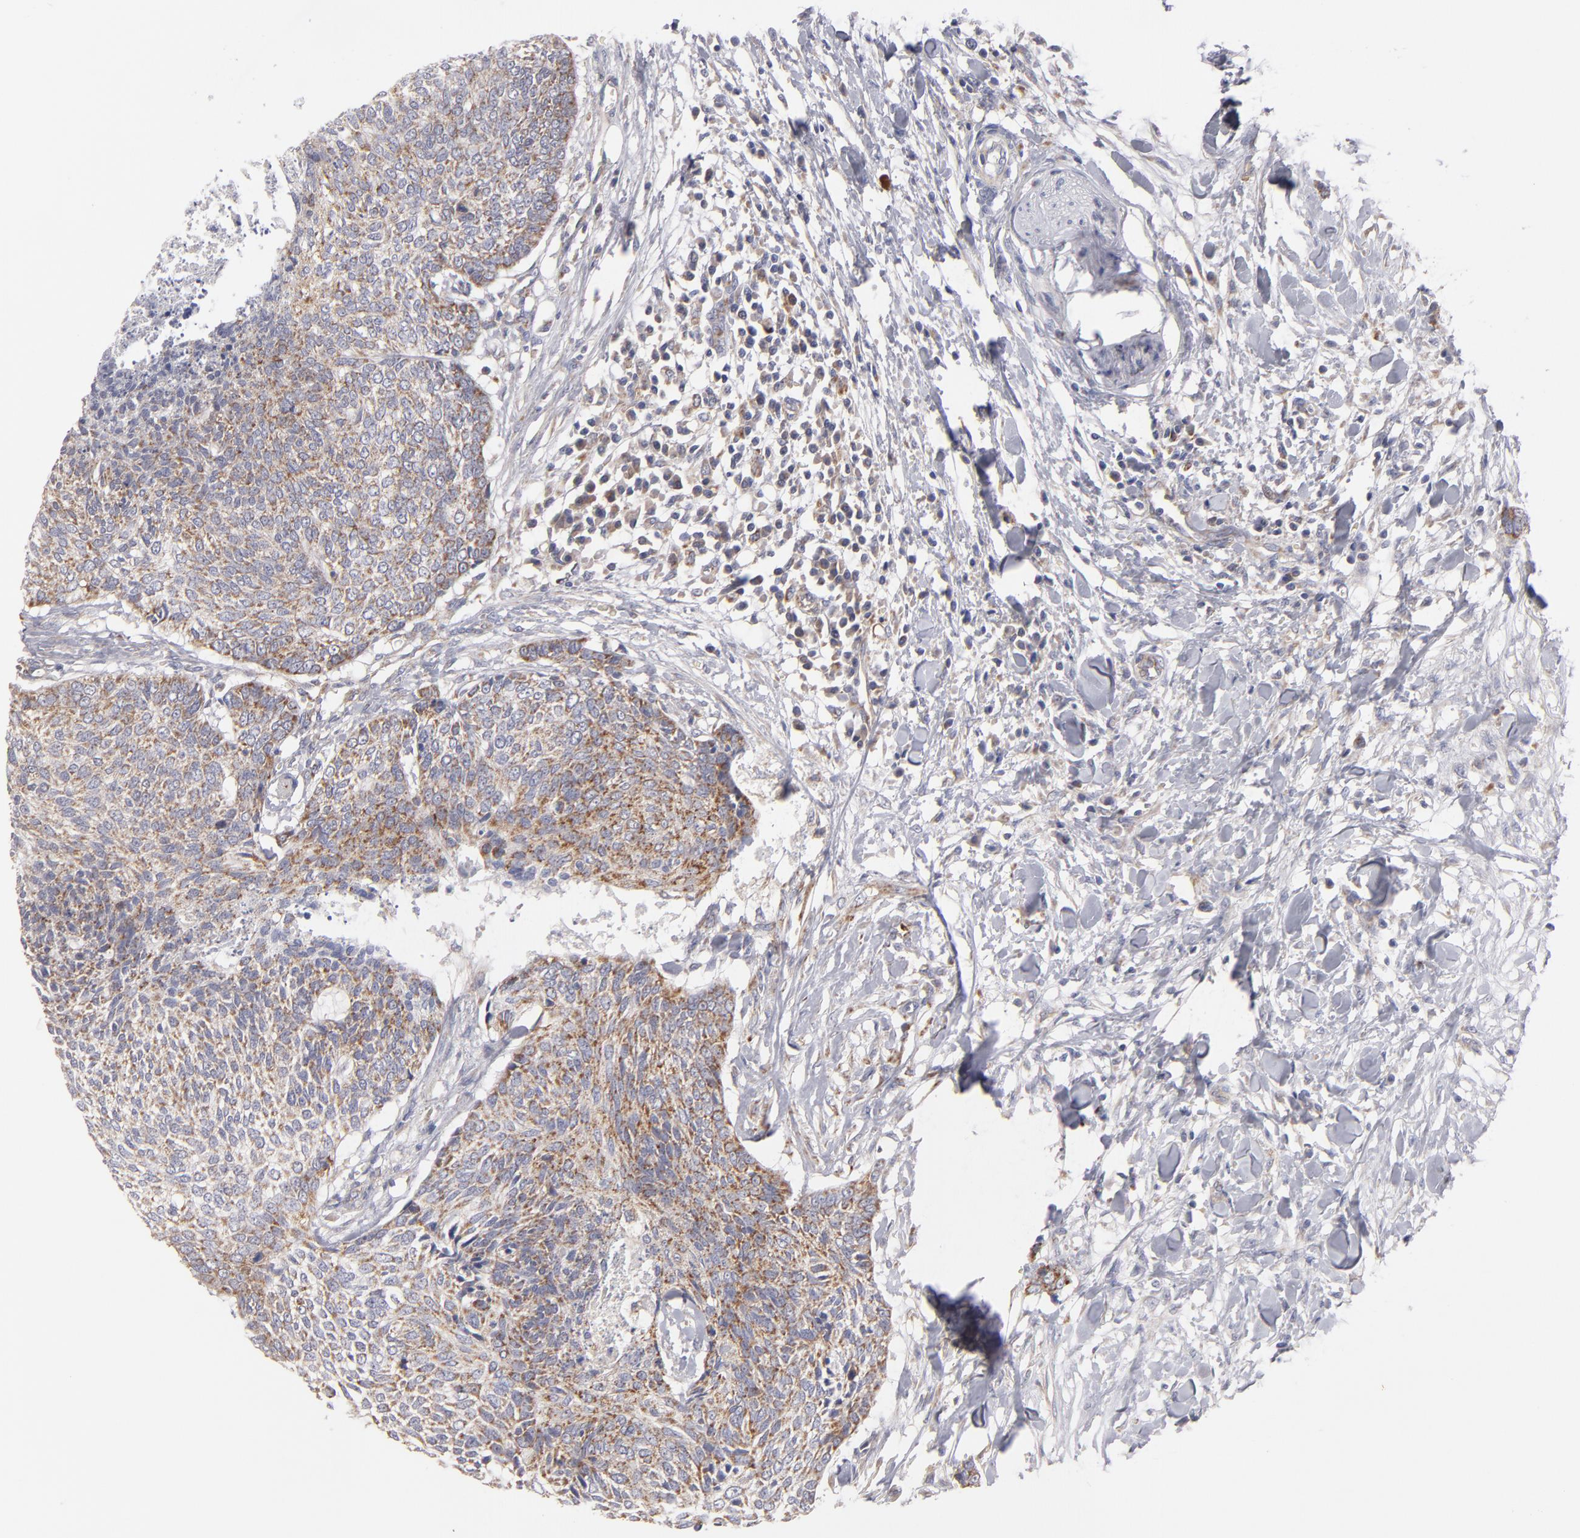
{"staining": {"intensity": "moderate", "quantity": ">75%", "location": "cytoplasmic/membranous"}, "tissue": "head and neck cancer", "cell_type": "Tumor cells", "image_type": "cancer", "snomed": [{"axis": "morphology", "description": "Squamous cell carcinoma, NOS"}, {"axis": "topography", "description": "Salivary gland"}, {"axis": "topography", "description": "Head-Neck"}], "caption": "Human head and neck cancer stained for a protein (brown) demonstrates moderate cytoplasmic/membranous positive positivity in about >75% of tumor cells.", "gene": "HCCS", "patient": {"sex": "male", "age": 70}}